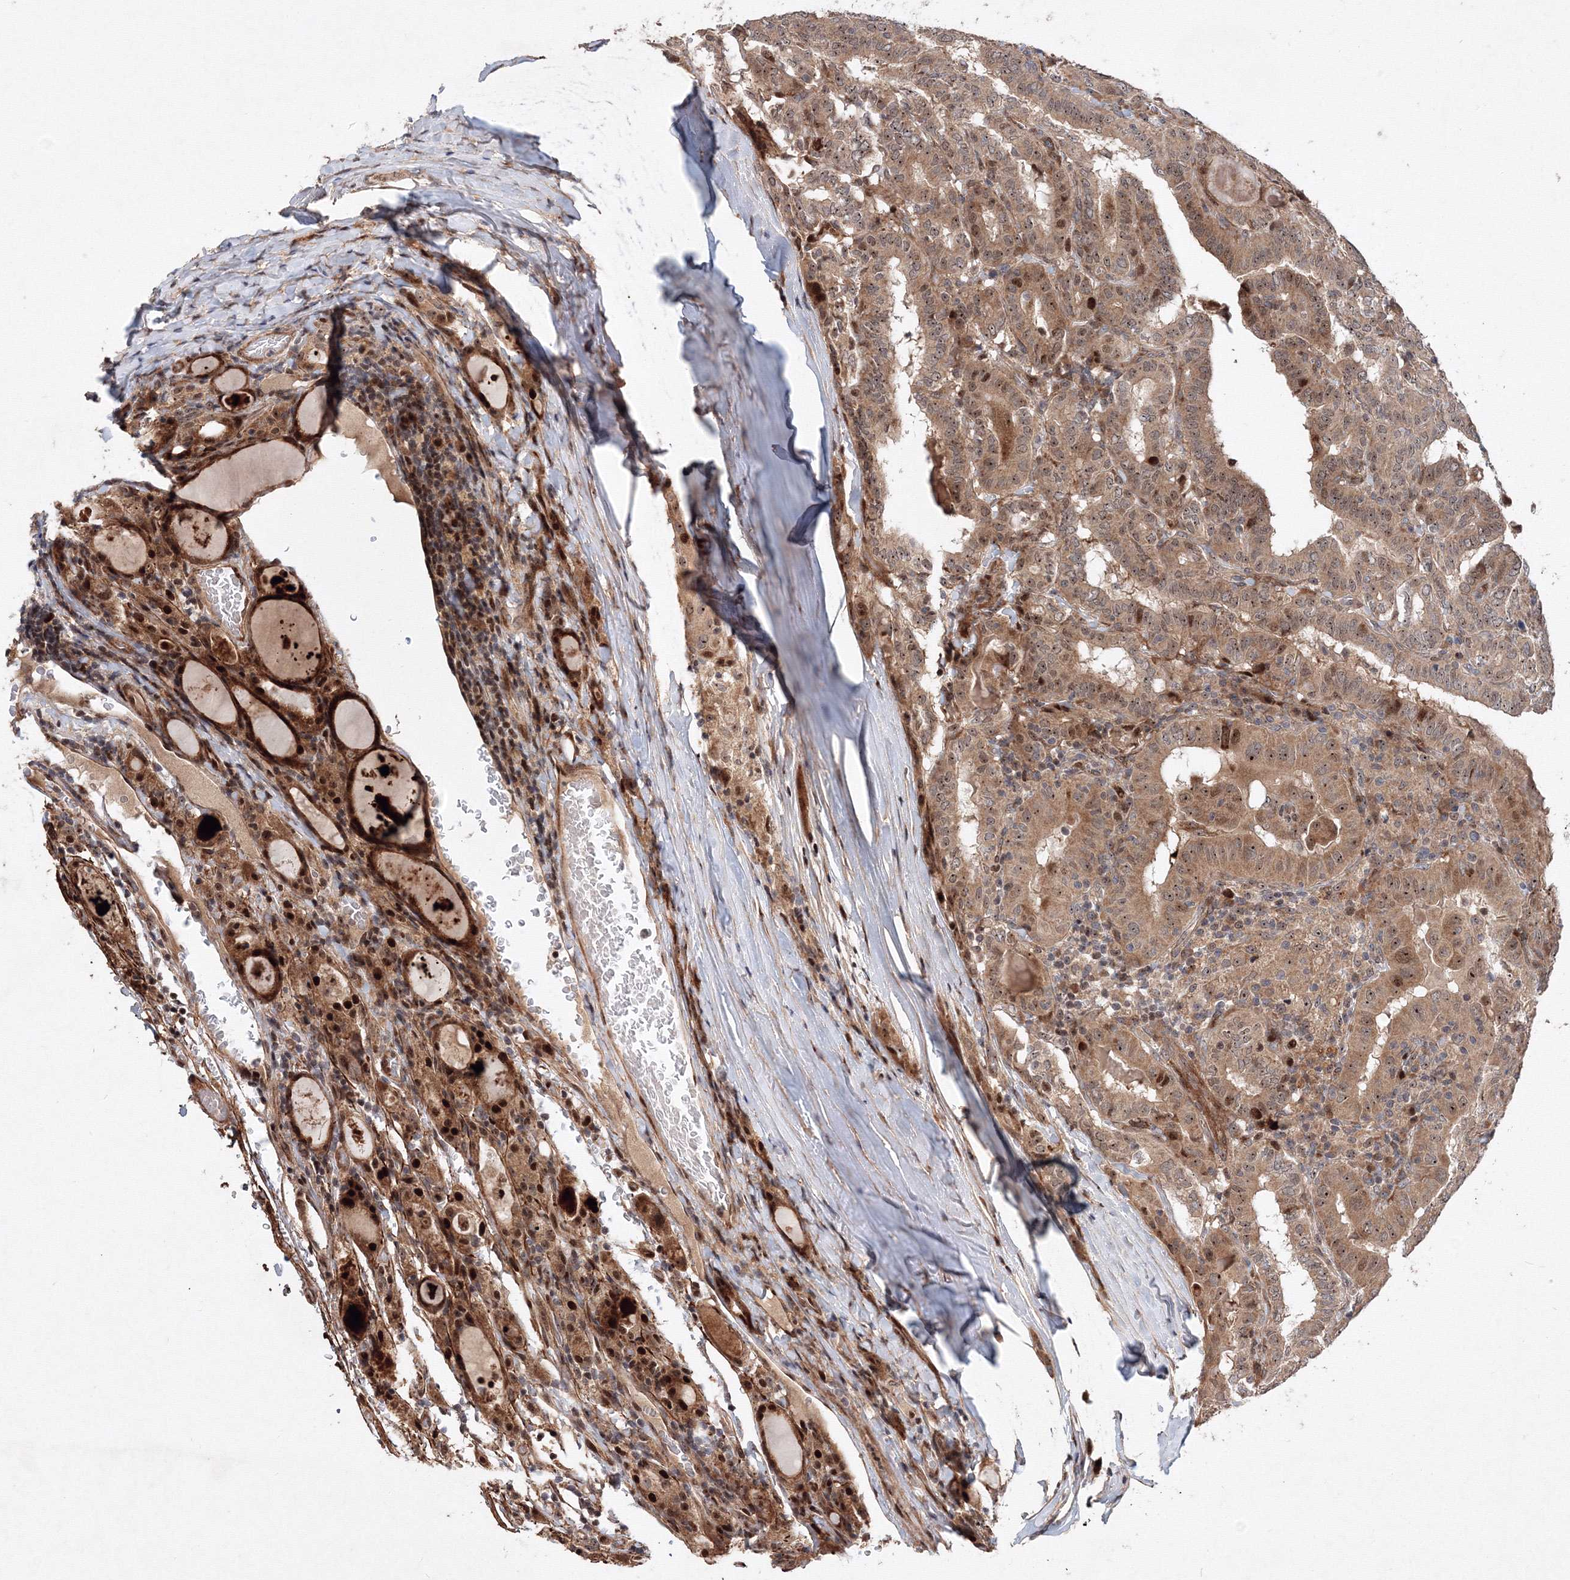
{"staining": {"intensity": "moderate", "quantity": ">75%", "location": "cytoplasmic/membranous,nuclear"}, "tissue": "thyroid cancer", "cell_type": "Tumor cells", "image_type": "cancer", "snomed": [{"axis": "morphology", "description": "Papillary adenocarcinoma, NOS"}, {"axis": "topography", "description": "Thyroid gland"}], "caption": "Protein analysis of papillary adenocarcinoma (thyroid) tissue displays moderate cytoplasmic/membranous and nuclear expression in about >75% of tumor cells.", "gene": "ANKAR", "patient": {"sex": "female", "age": 72}}